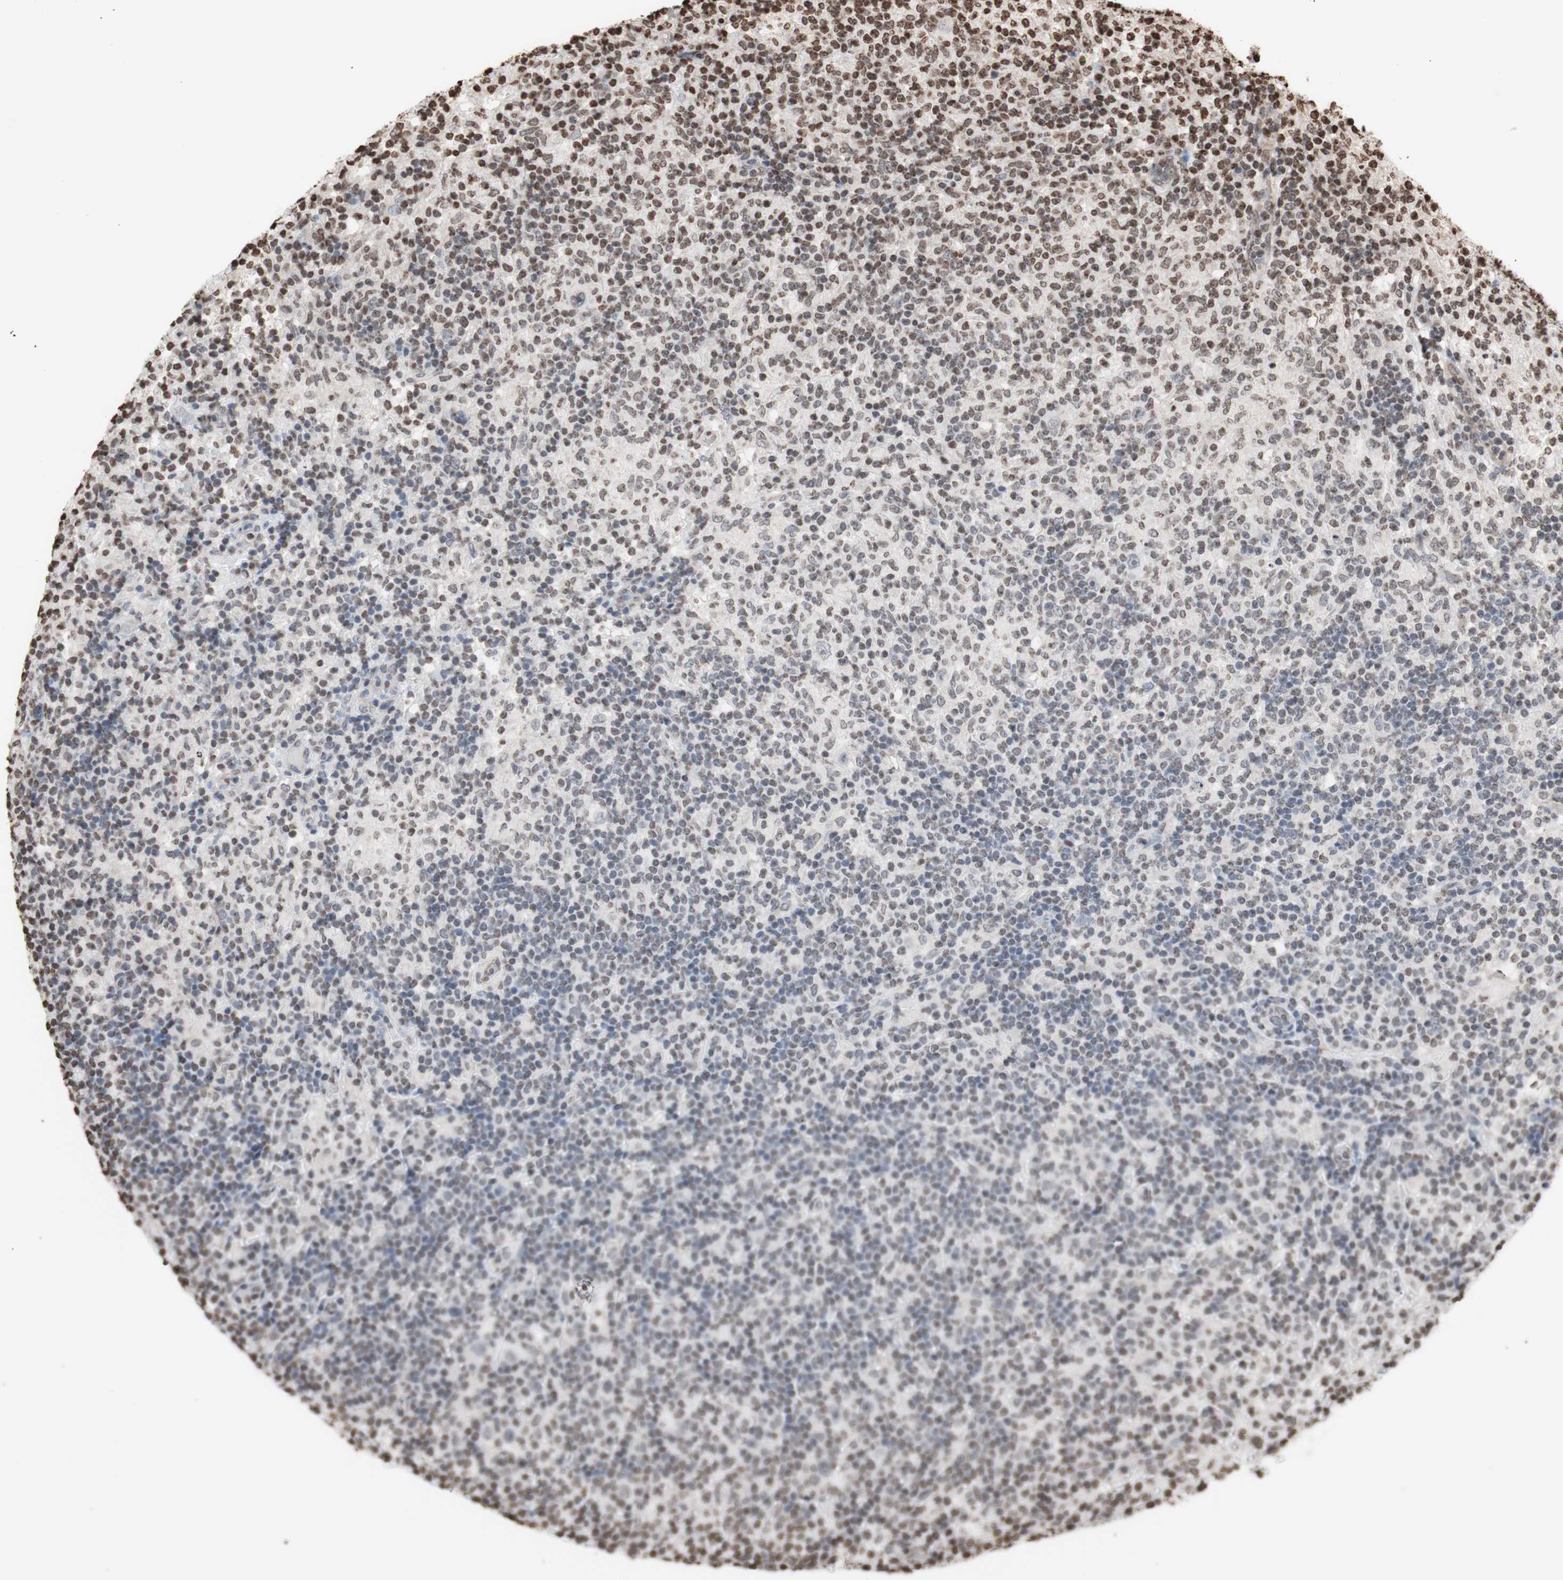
{"staining": {"intensity": "negative", "quantity": "none", "location": "none"}, "tissue": "lymphoma", "cell_type": "Tumor cells", "image_type": "cancer", "snomed": [{"axis": "morphology", "description": "Hodgkin's disease, NOS"}, {"axis": "topography", "description": "Lymph node"}], "caption": "High magnification brightfield microscopy of lymphoma stained with DAB (3,3'-diaminobenzidine) (brown) and counterstained with hematoxylin (blue): tumor cells show no significant expression.", "gene": "SNAI2", "patient": {"sex": "male", "age": 70}}